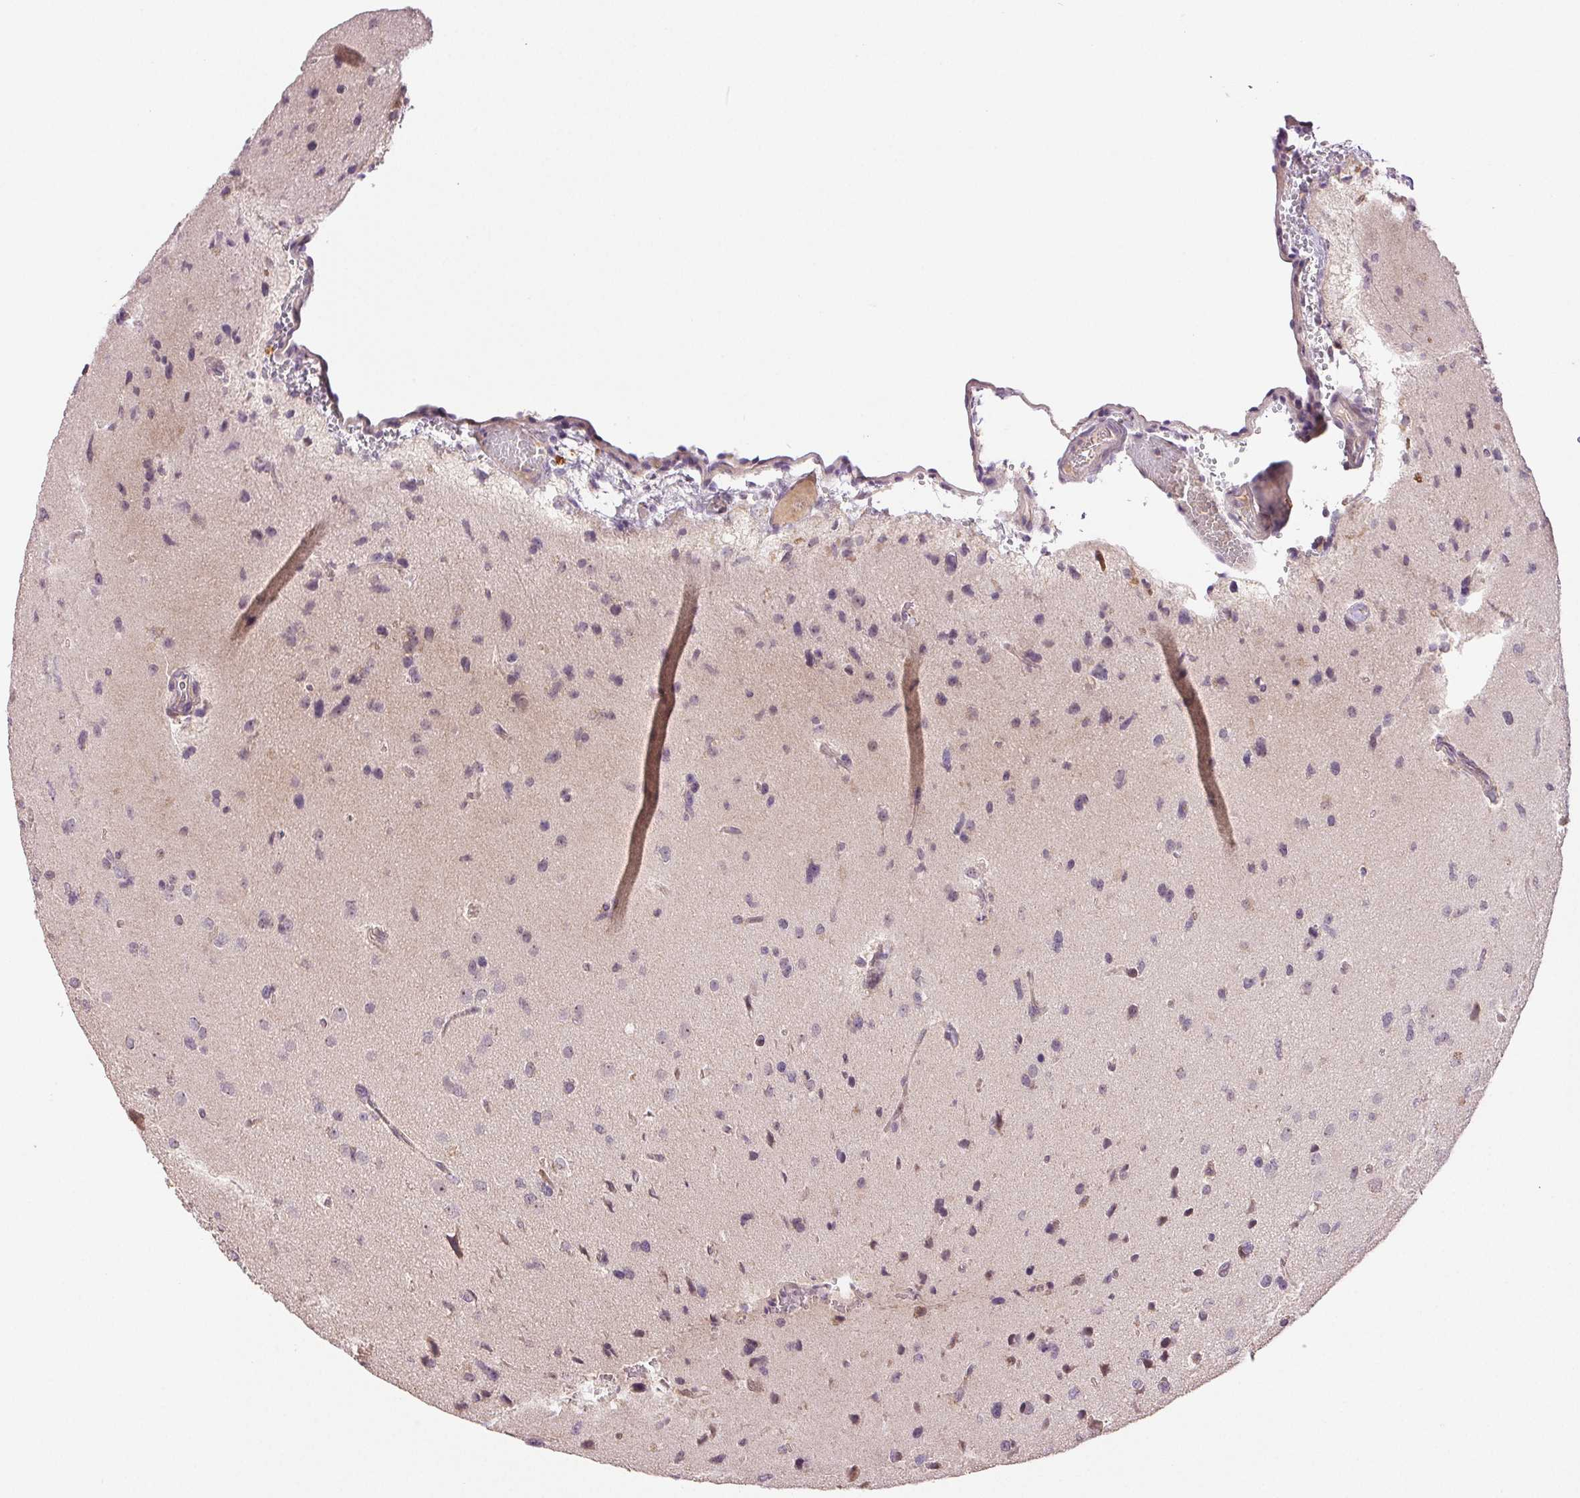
{"staining": {"intensity": "negative", "quantity": "none", "location": "none"}, "tissue": "glioma", "cell_type": "Tumor cells", "image_type": "cancer", "snomed": [{"axis": "morphology", "description": "Glioma, malignant, Low grade"}, {"axis": "topography", "description": "Brain"}], "caption": "High power microscopy micrograph of an IHC photomicrograph of glioma, revealing no significant expression in tumor cells.", "gene": "TMEM253", "patient": {"sex": "female", "age": 55}}